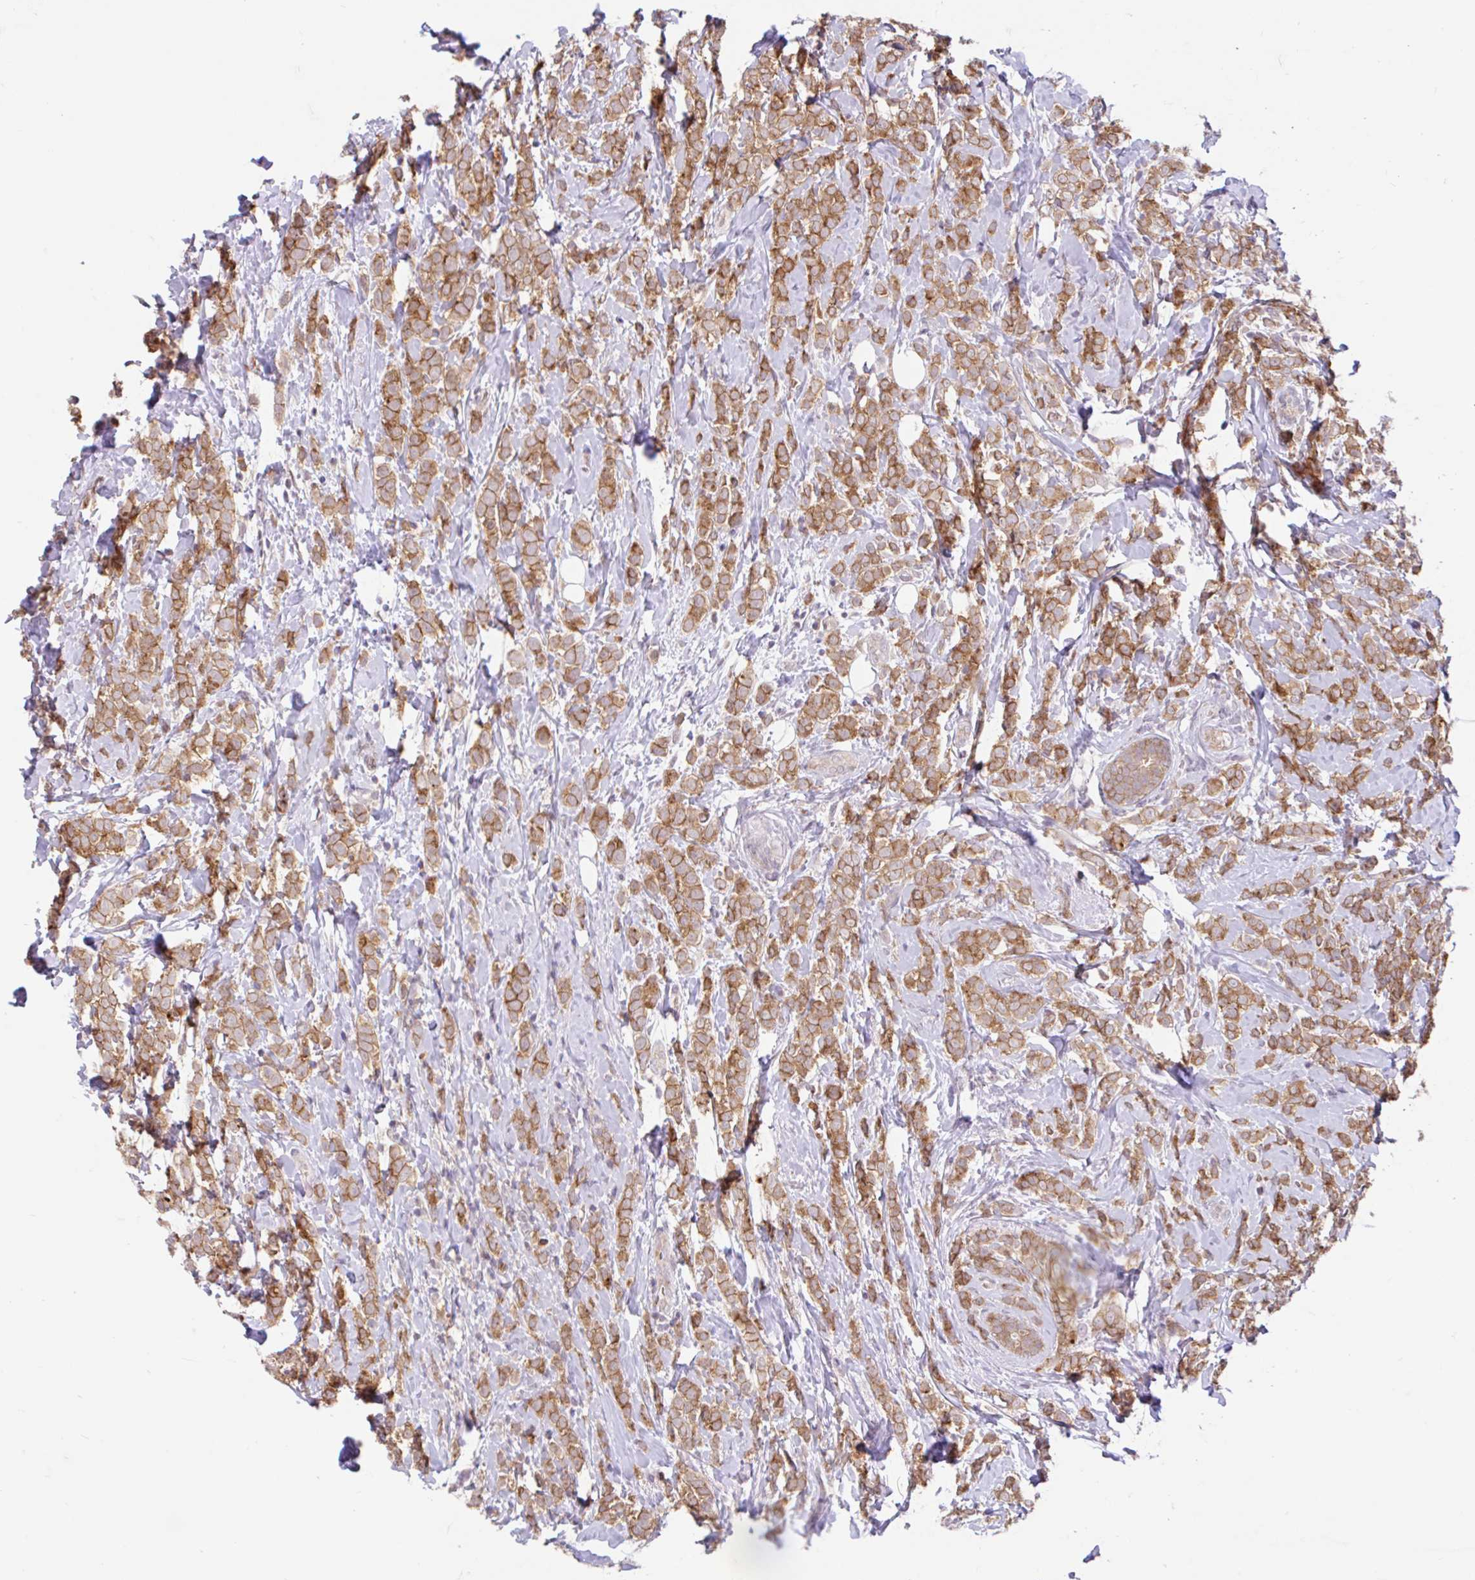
{"staining": {"intensity": "moderate", "quantity": ">75%", "location": "cytoplasmic/membranous"}, "tissue": "breast cancer", "cell_type": "Tumor cells", "image_type": "cancer", "snomed": [{"axis": "morphology", "description": "Lobular carcinoma"}, {"axis": "topography", "description": "Breast"}], "caption": "Tumor cells show medium levels of moderate cytoplasmic/membranous expression in approximately >75% of cells in human breast cancer (lobular carcinoma).", "gene": "RALBP1", "patient": {"sex": "female", "age": 49}}